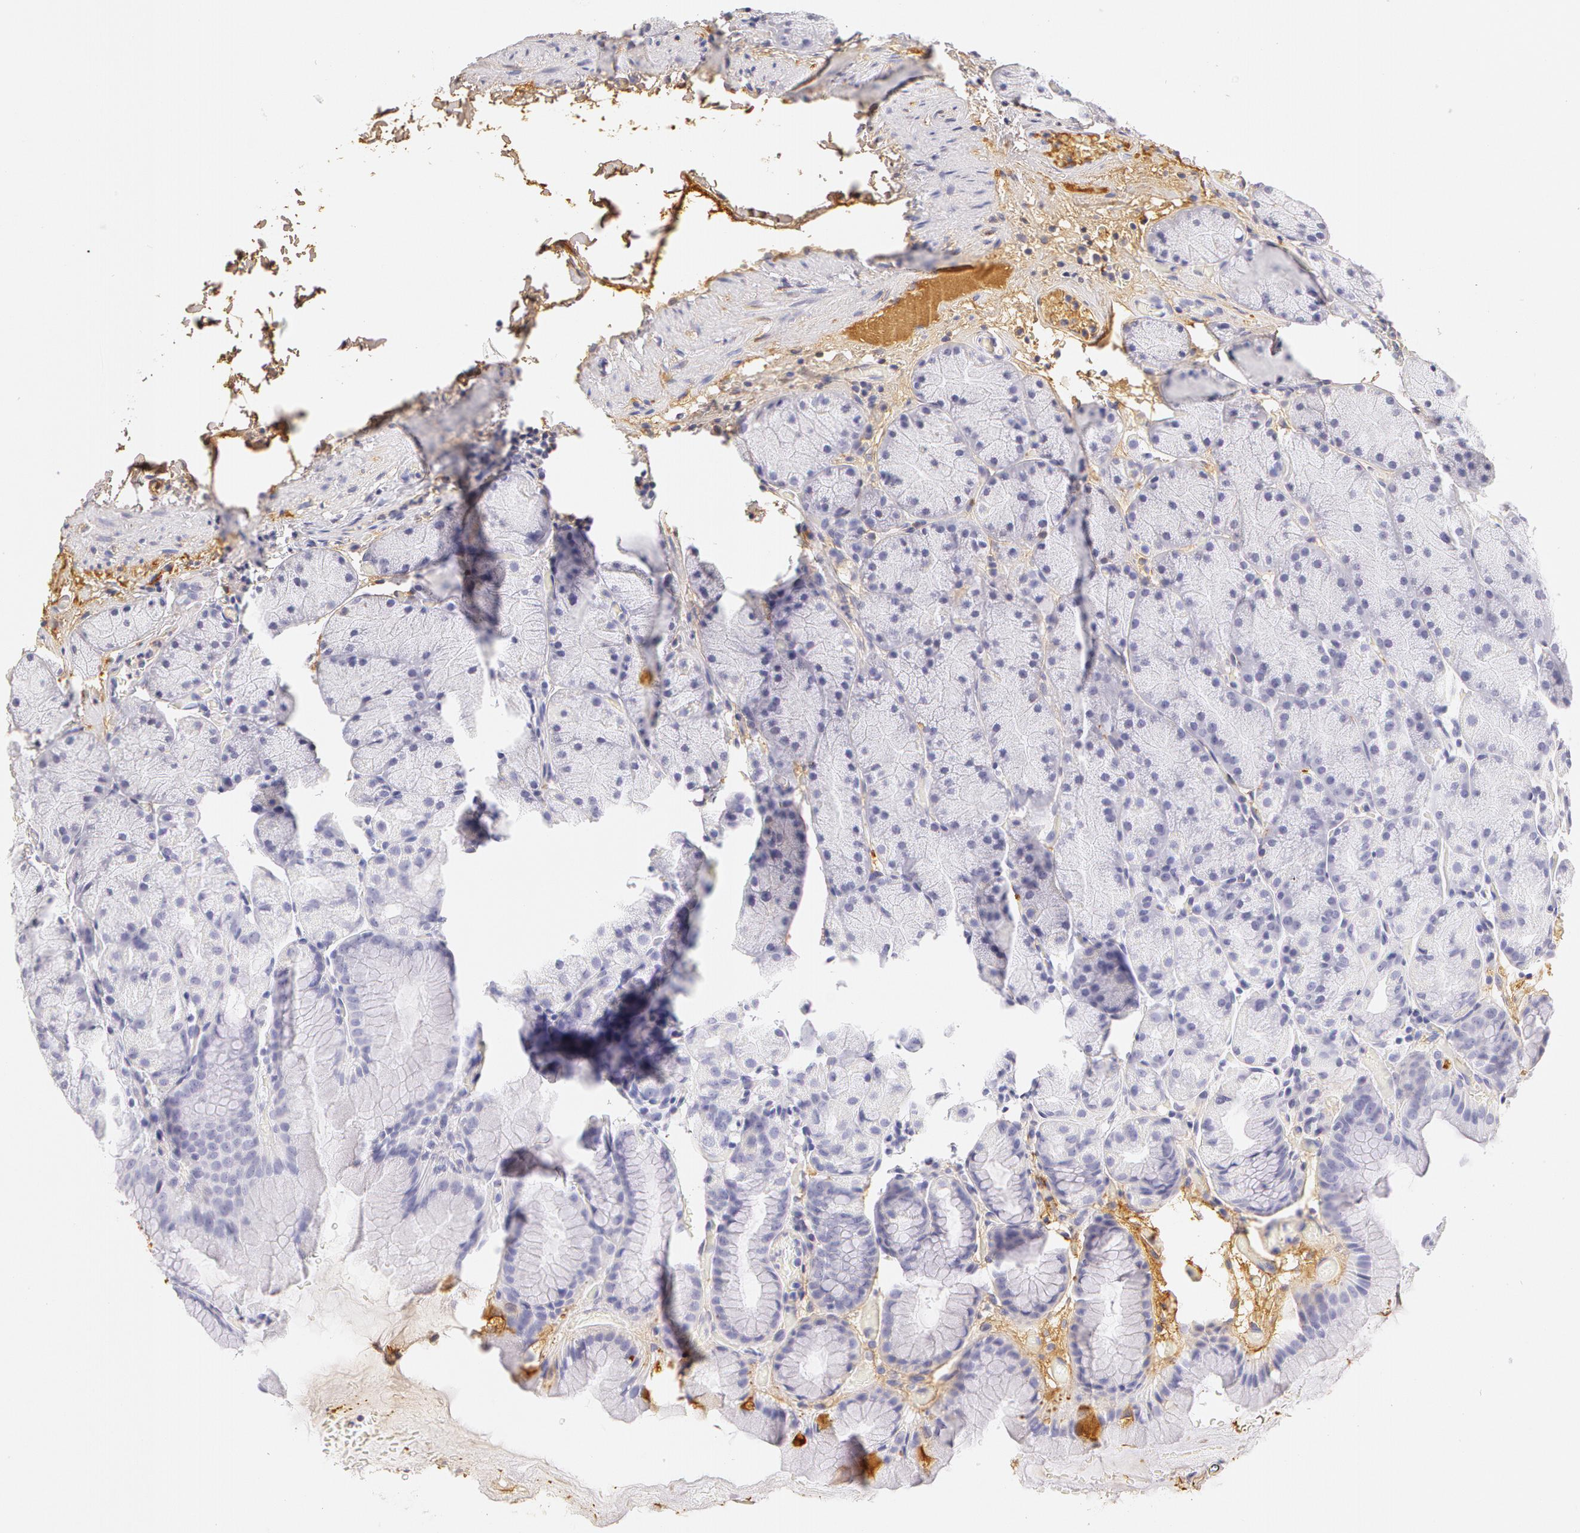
{"staining": {"intensity": "negative", "quantity": "none", "location": "none"}, "tissue": "stomach", "cell_type": "Glandular cells", "image_type": "normal", "snomed": [{"axis": "morphology", "description": "Normal tissue, NOS"}, {"axis": "topography", "description": "Stomach, upper"}], "caption": "This is an immunohistochemistry (IHC) image of unremarkable stomach. There is no positivity in glandular cells.", "gene": "AHSG", "patient": {"sex": "male", "age": 47}}